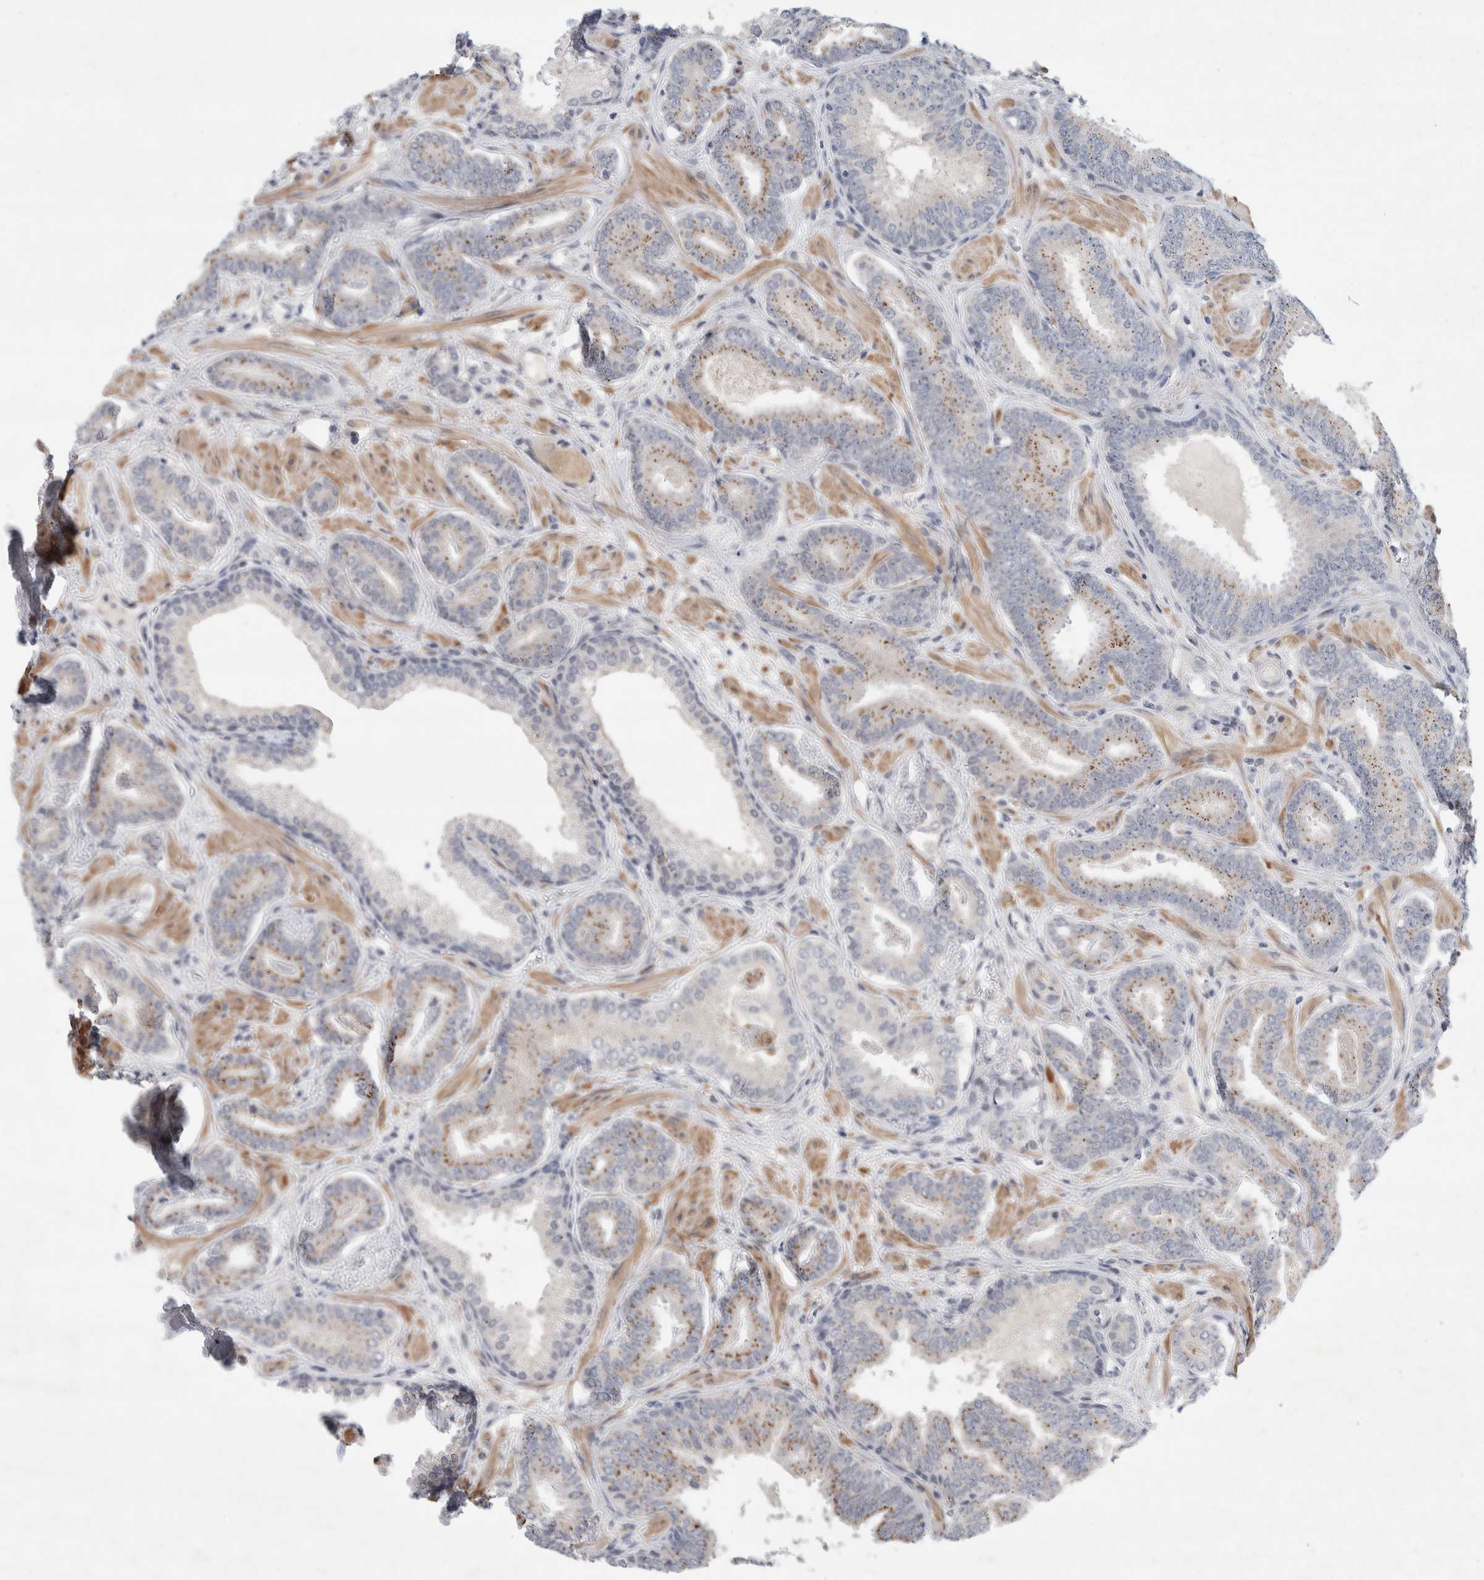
{"staining": {"intensity": "moderate", "quantity": "25%-75%", "location": "cytoplasmic/membranous"}, "tissue": "prostate cancer", "cell_type": "Tumor cells", "image_type": "cancer", "snomed": [{"axis": "morphology", "description": "Adenocarcinoma, Low grade"}, {"axis": "topography", "description": "Prostate"}], "caption": "A photomicrograph of adenocarcinoma (low-grade) (prostate) stained for a protein shows moderate cytoplasmic/membranous brown staining in tumor cells.", "gene": "KNL1", "patient": {"sex": "male", "age": 62}}